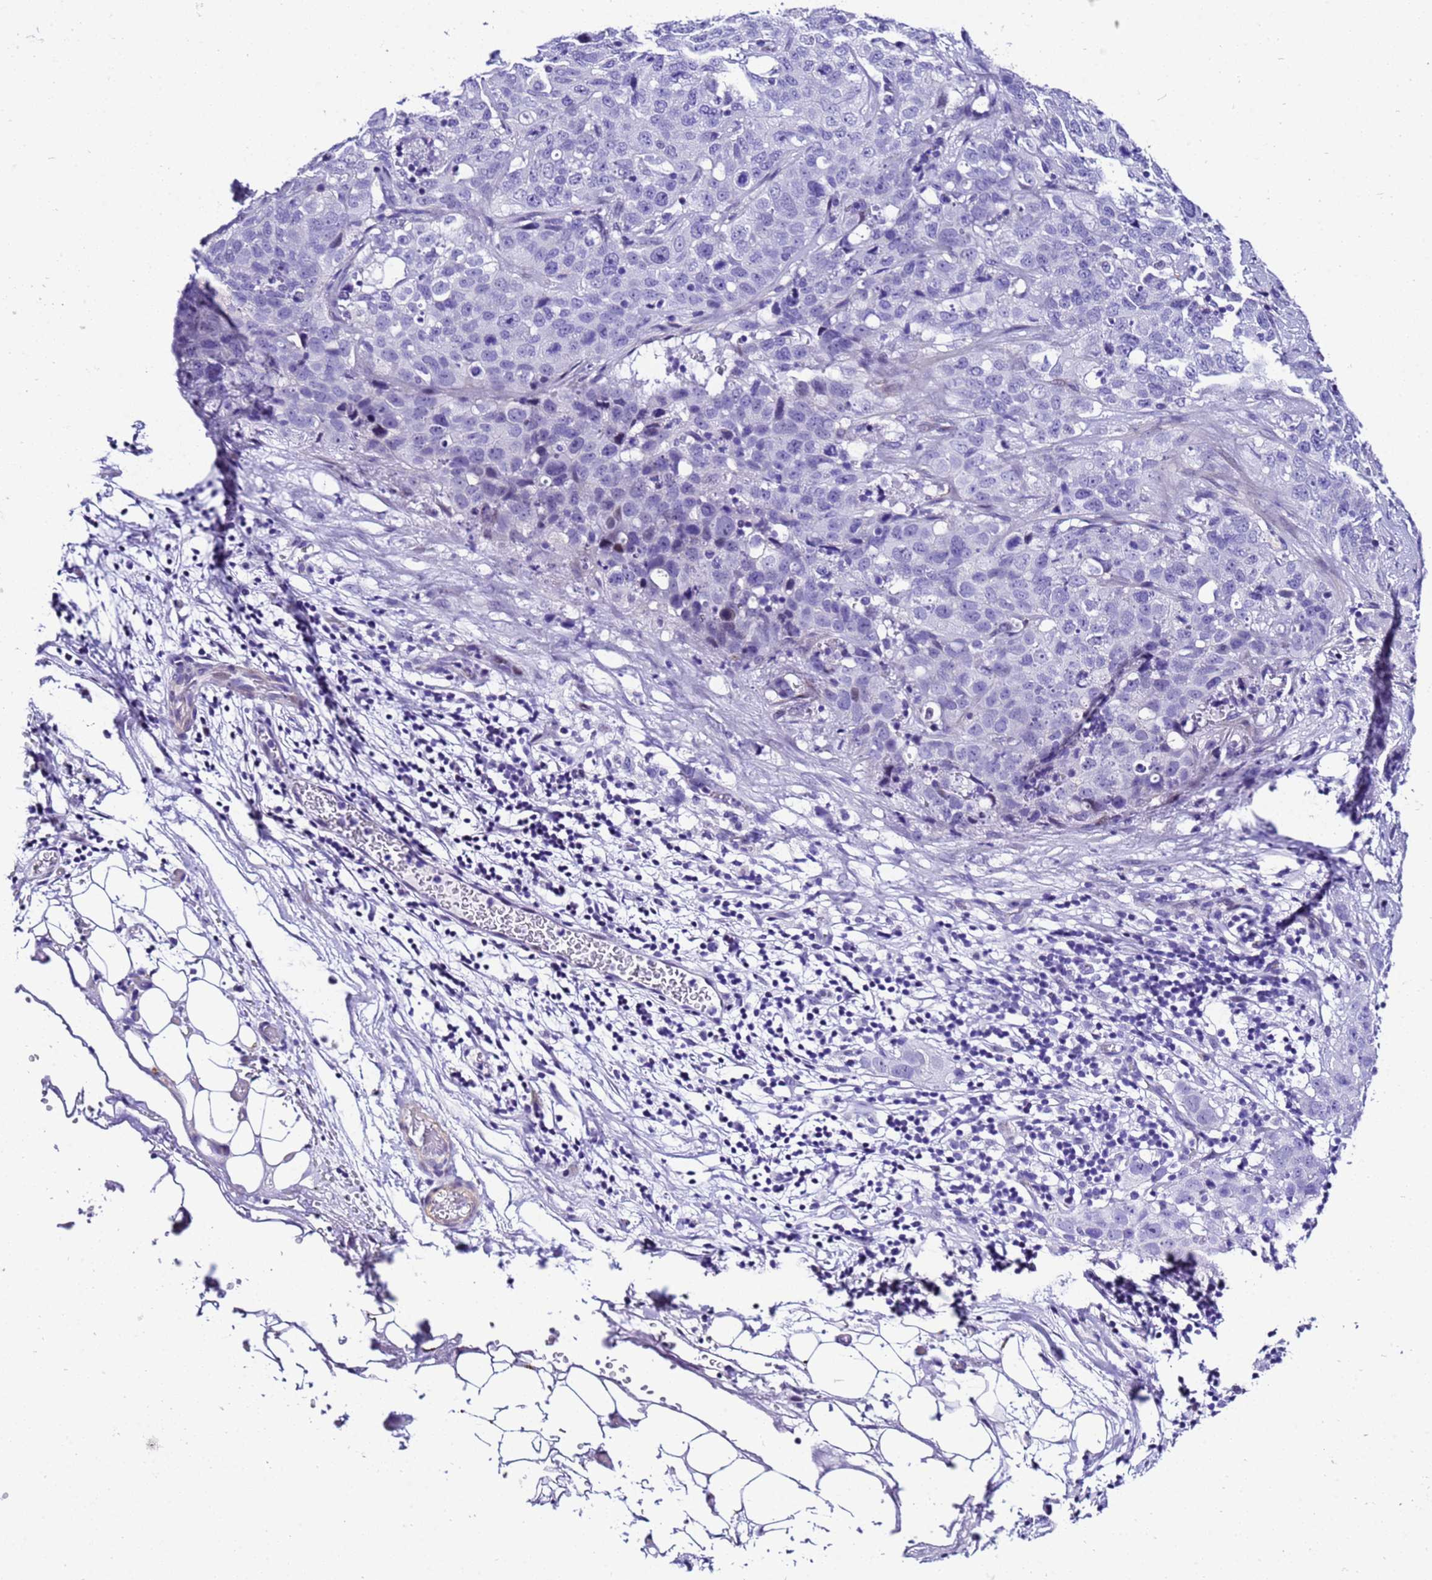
{"staining": {"intensity": "negative", "quantity": "none", "location": "none"}, "tissue": "stomach cancer", "cell_type": "Tumor cells", "image_type": "cancer", "snomed": [{"axis": "morphology", "description": "Normal tissue, NOS"}, {"axis": "morphology", "description": "Adenocarcinoma, NOS"}, {"axis": "topography", "description": "Lymph node"}, {"axis": "topography", "description": "Stomach"}], "caption": "Stomach adenocarcinoma stained for a protein using immunohistochemistry (IHC) demonstrates no positivity tumor cells.", "gene": "ZNF417", "patient": {"sex": "male", "age": 48}}